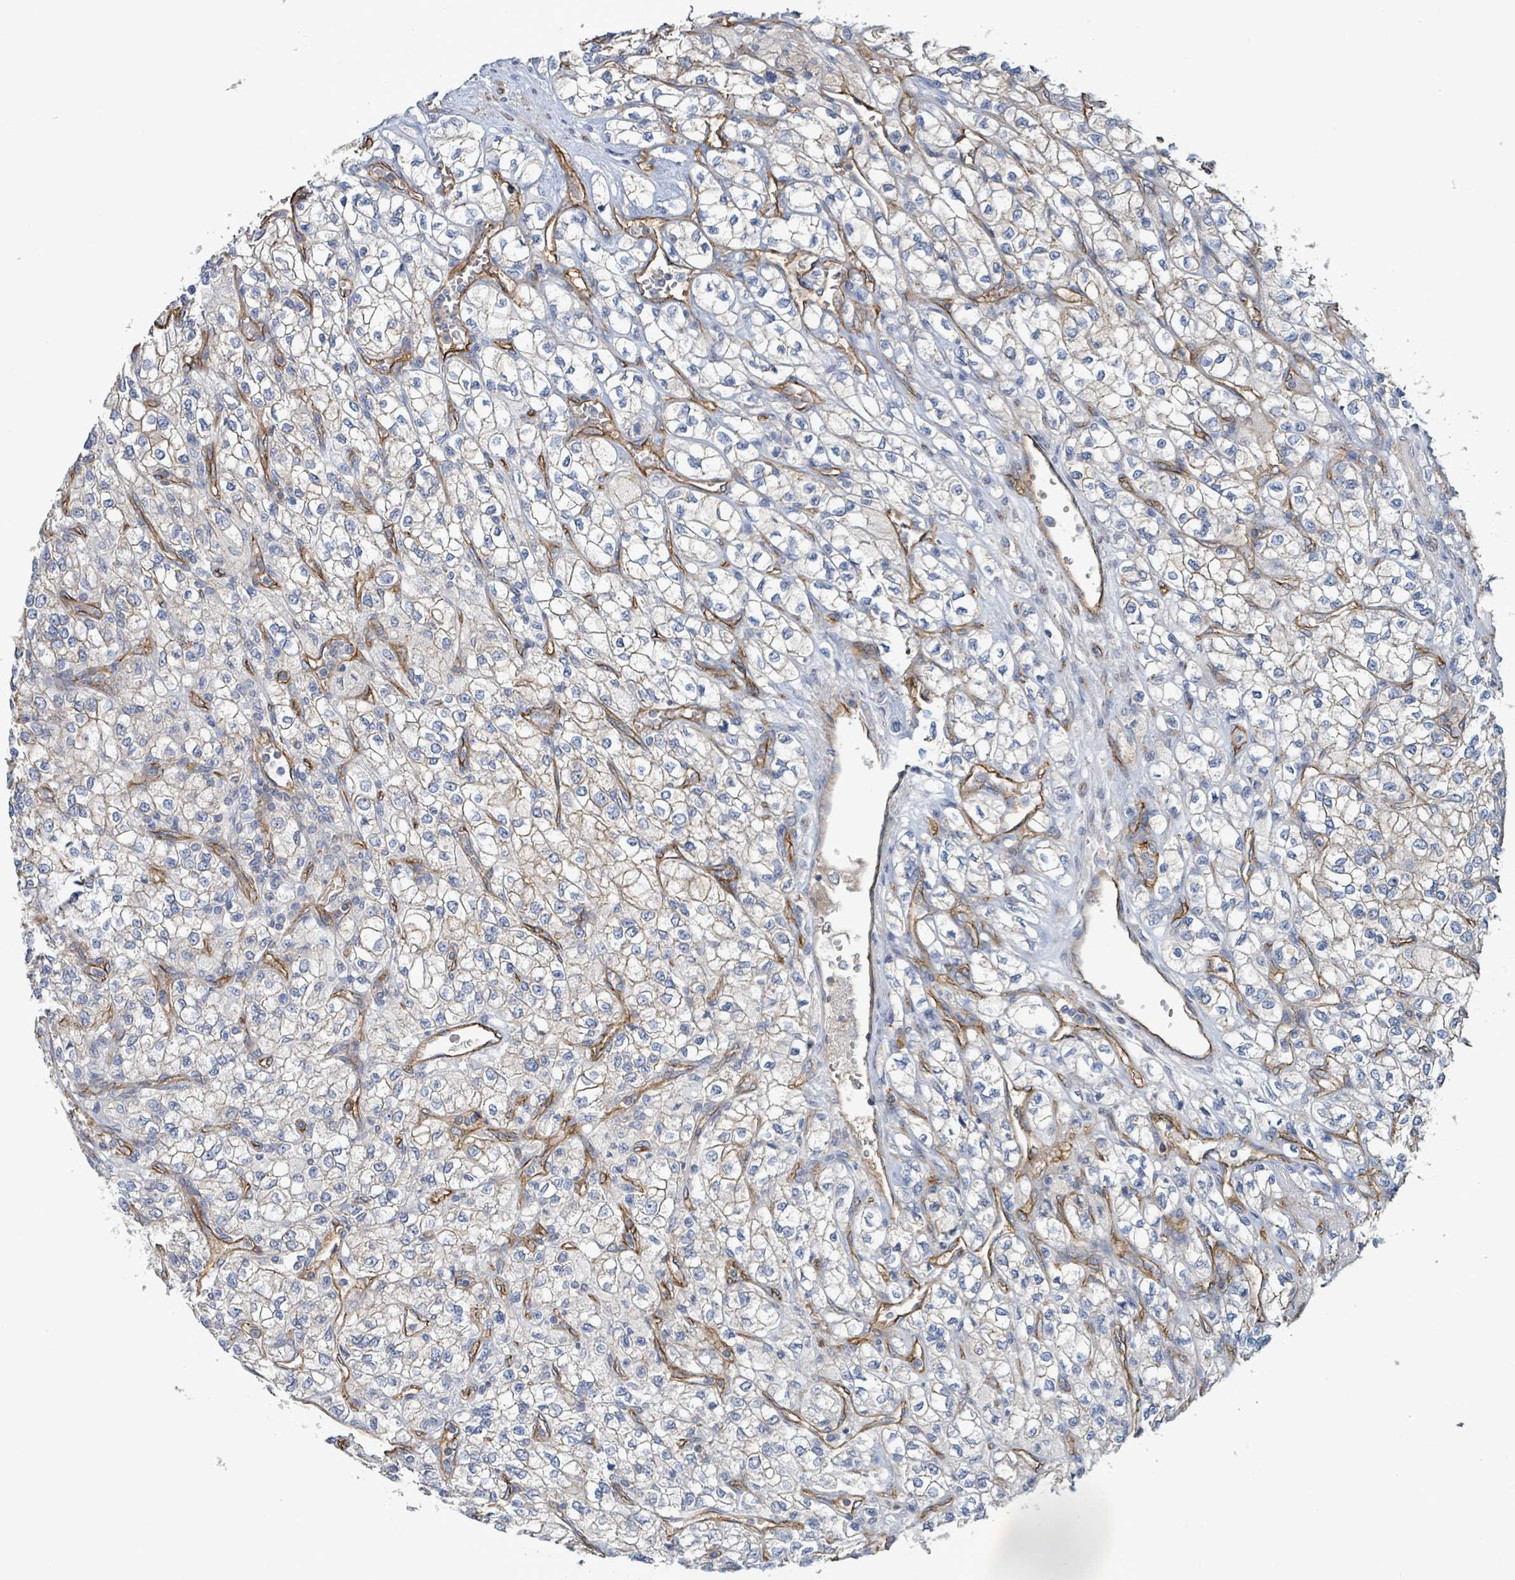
{"staining": {"intensity": "weak", "quantity": "<25%", "location": "cytoplasmic/membranous"}, "tissue": "renal cancer", "cell_type": "Tumor cells", "image_type": "cancer", "snomed": [{"axis": "morphology", "description": "Adenocarcinoma, NOS"}, {"axis": "topography", "description": "Kidney"}], "caption": "DAB (3,3'-diaminobenzidine) immunohistochemical staining of human renal cancer (adenocarcinoma) exhibits no significant expression in tumor cells. The staining was performed using DAB to visualize the protein expression in brown, while the nuclei were stained in blue with hematoxylin (Magnification: 20x).", "gene": "LDOC1", "patient": {"sex": "male", "age": 80}}